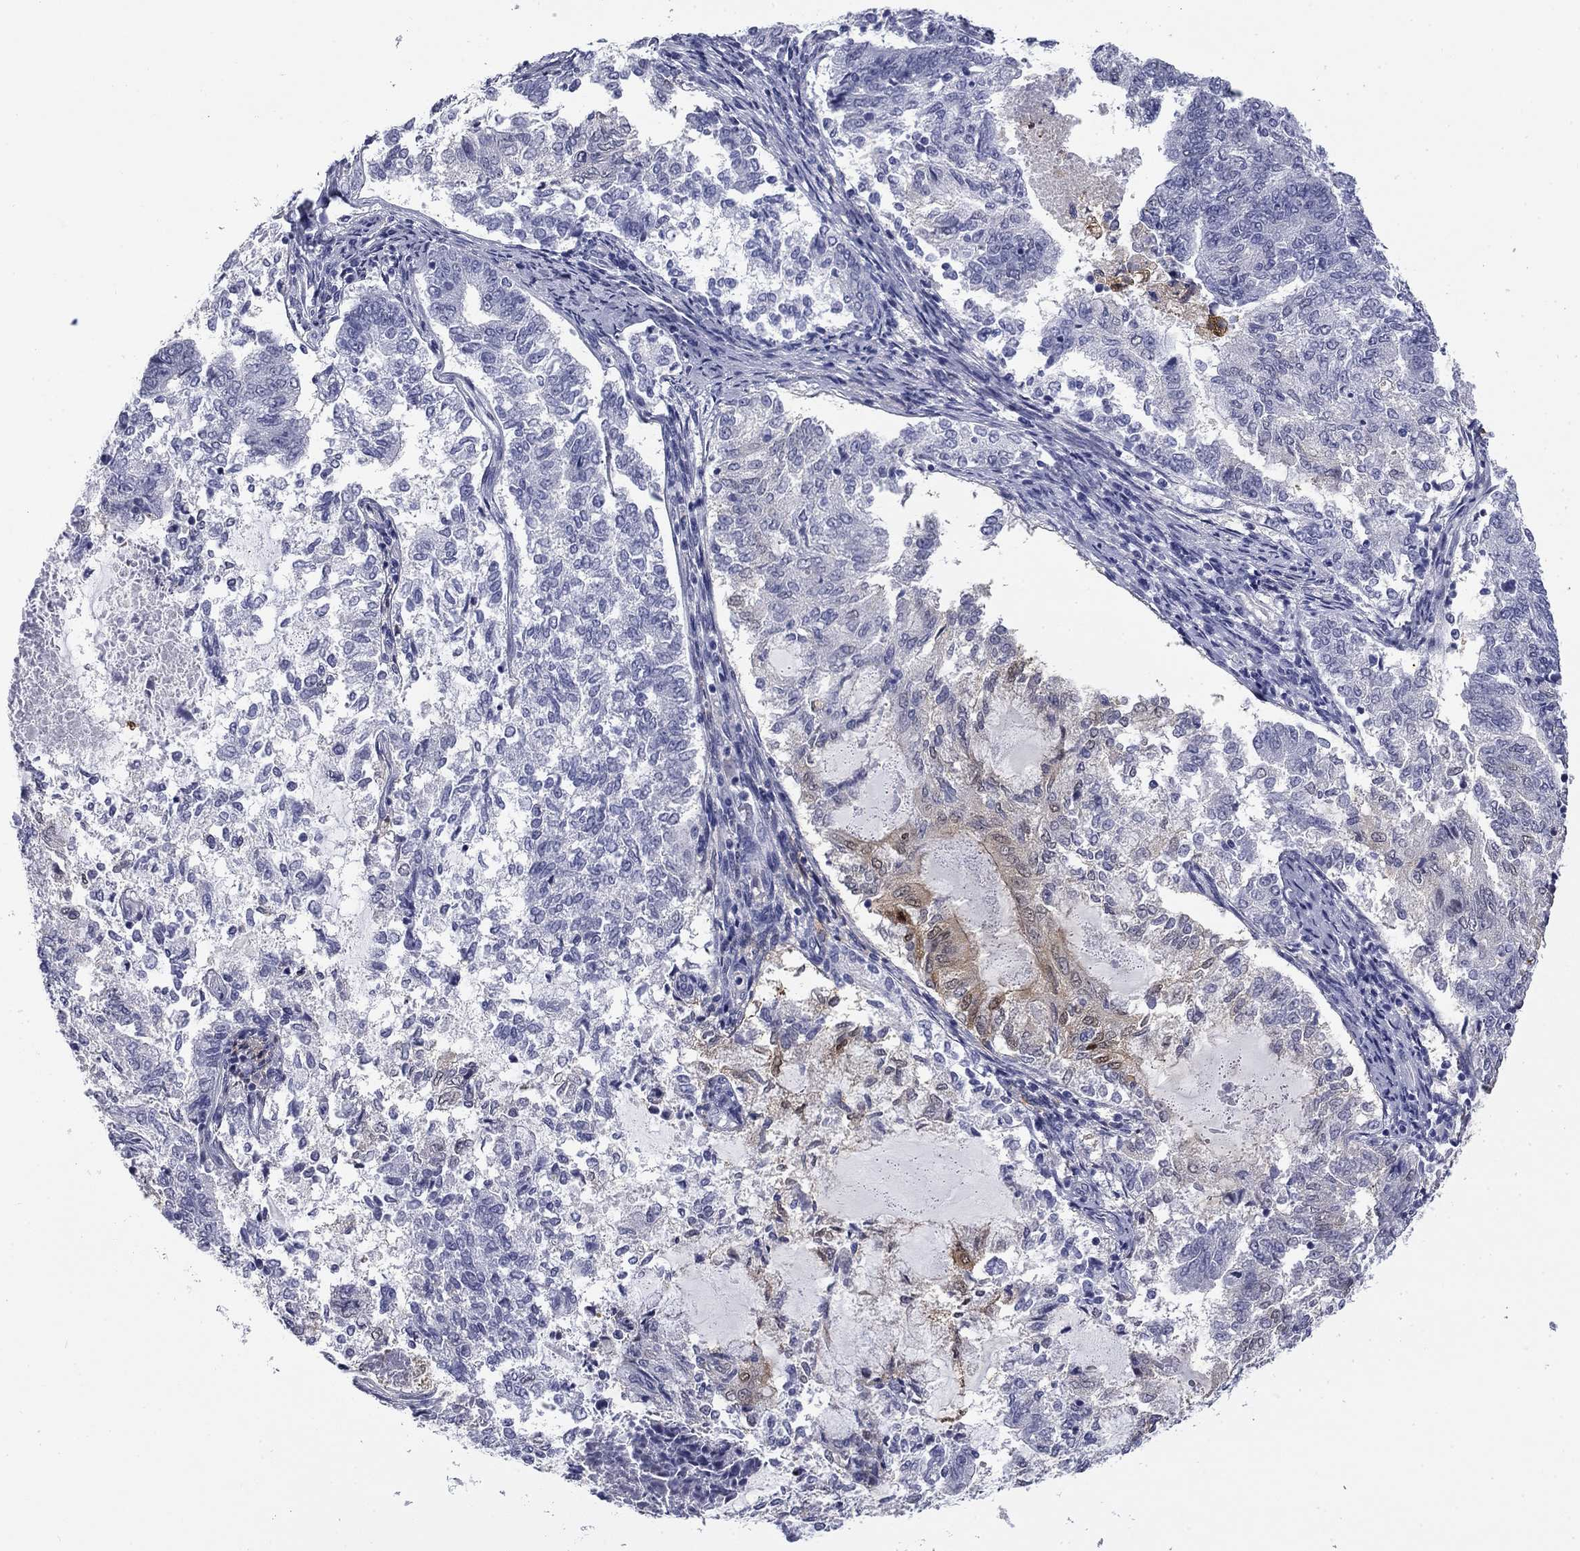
{"staining": {"intensity": "negative", "quantity": "none", "location": "none"}, "tissue": "endometrial cancer", "cell_type": "Tumor cells", "image_type": "cancer", "snomed": [{"axis": "morphology", "description": "Adenocarcinoma, NOS"}, {"axis": "topography", "description": "Endometrium"}], "caption": "A histopathology image of endometrial adenocarcinoma stained for a protein exhibits no brown staining in tumor cells.", "gene": "BCL2L14", "patient": {"sex": "female", "age": 65}}